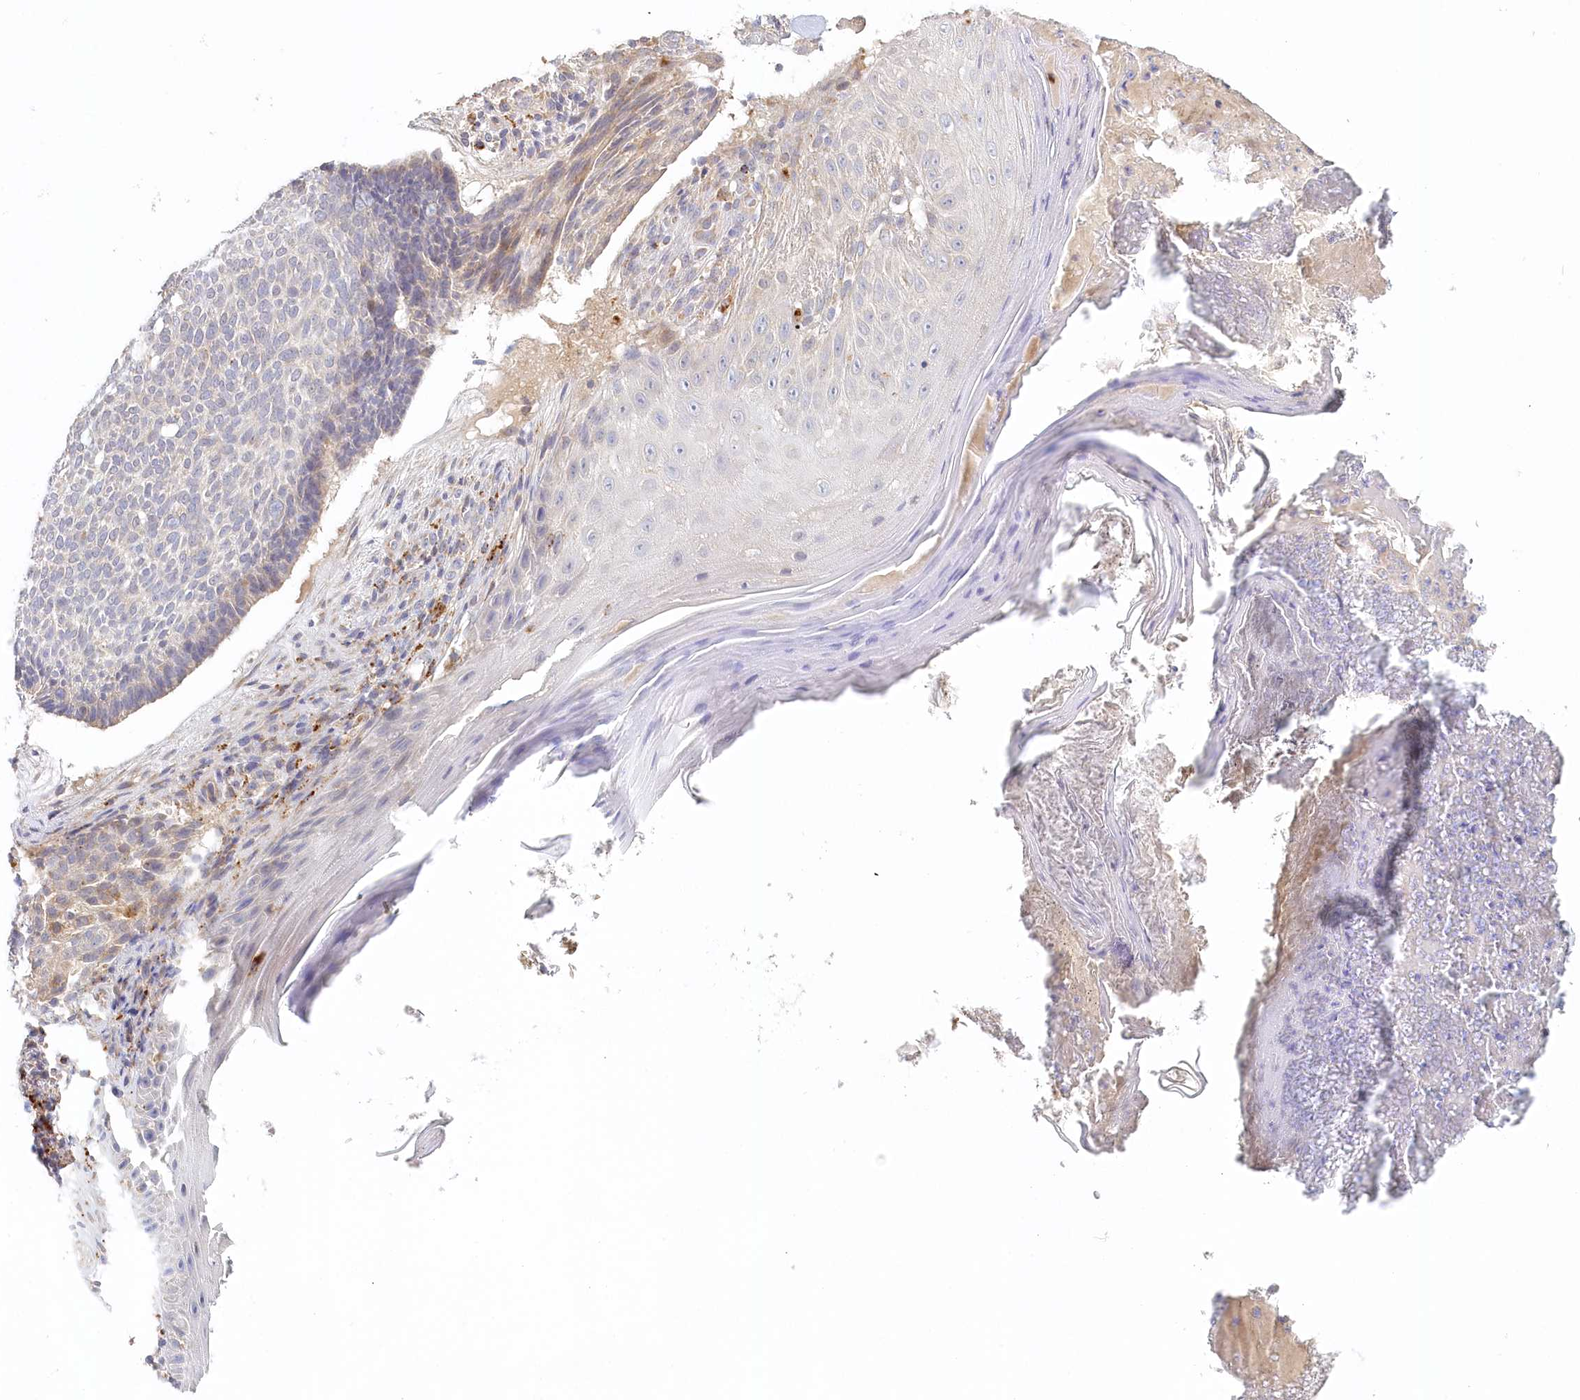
{"staining": {"intensity": "negative", "quantity": "none", "location": "none"}, "tissue": "skin cancer", "cell_type": "Tumor cells", "image_type": "cancer", "snomed": [{"axis": "morphology", "description": "Normal tissue, NOS"}, {"axis": "morphology", "description": "Basal cell carcinoma"}, {"axis": "topography", "description": "Skin"}], "caption": "An image of human skin cancer (basal cell carcinoma) is negative for staining in tumor cells.", "gene": "VSIG1", "patient": {"sex": "male", "age": 50}}